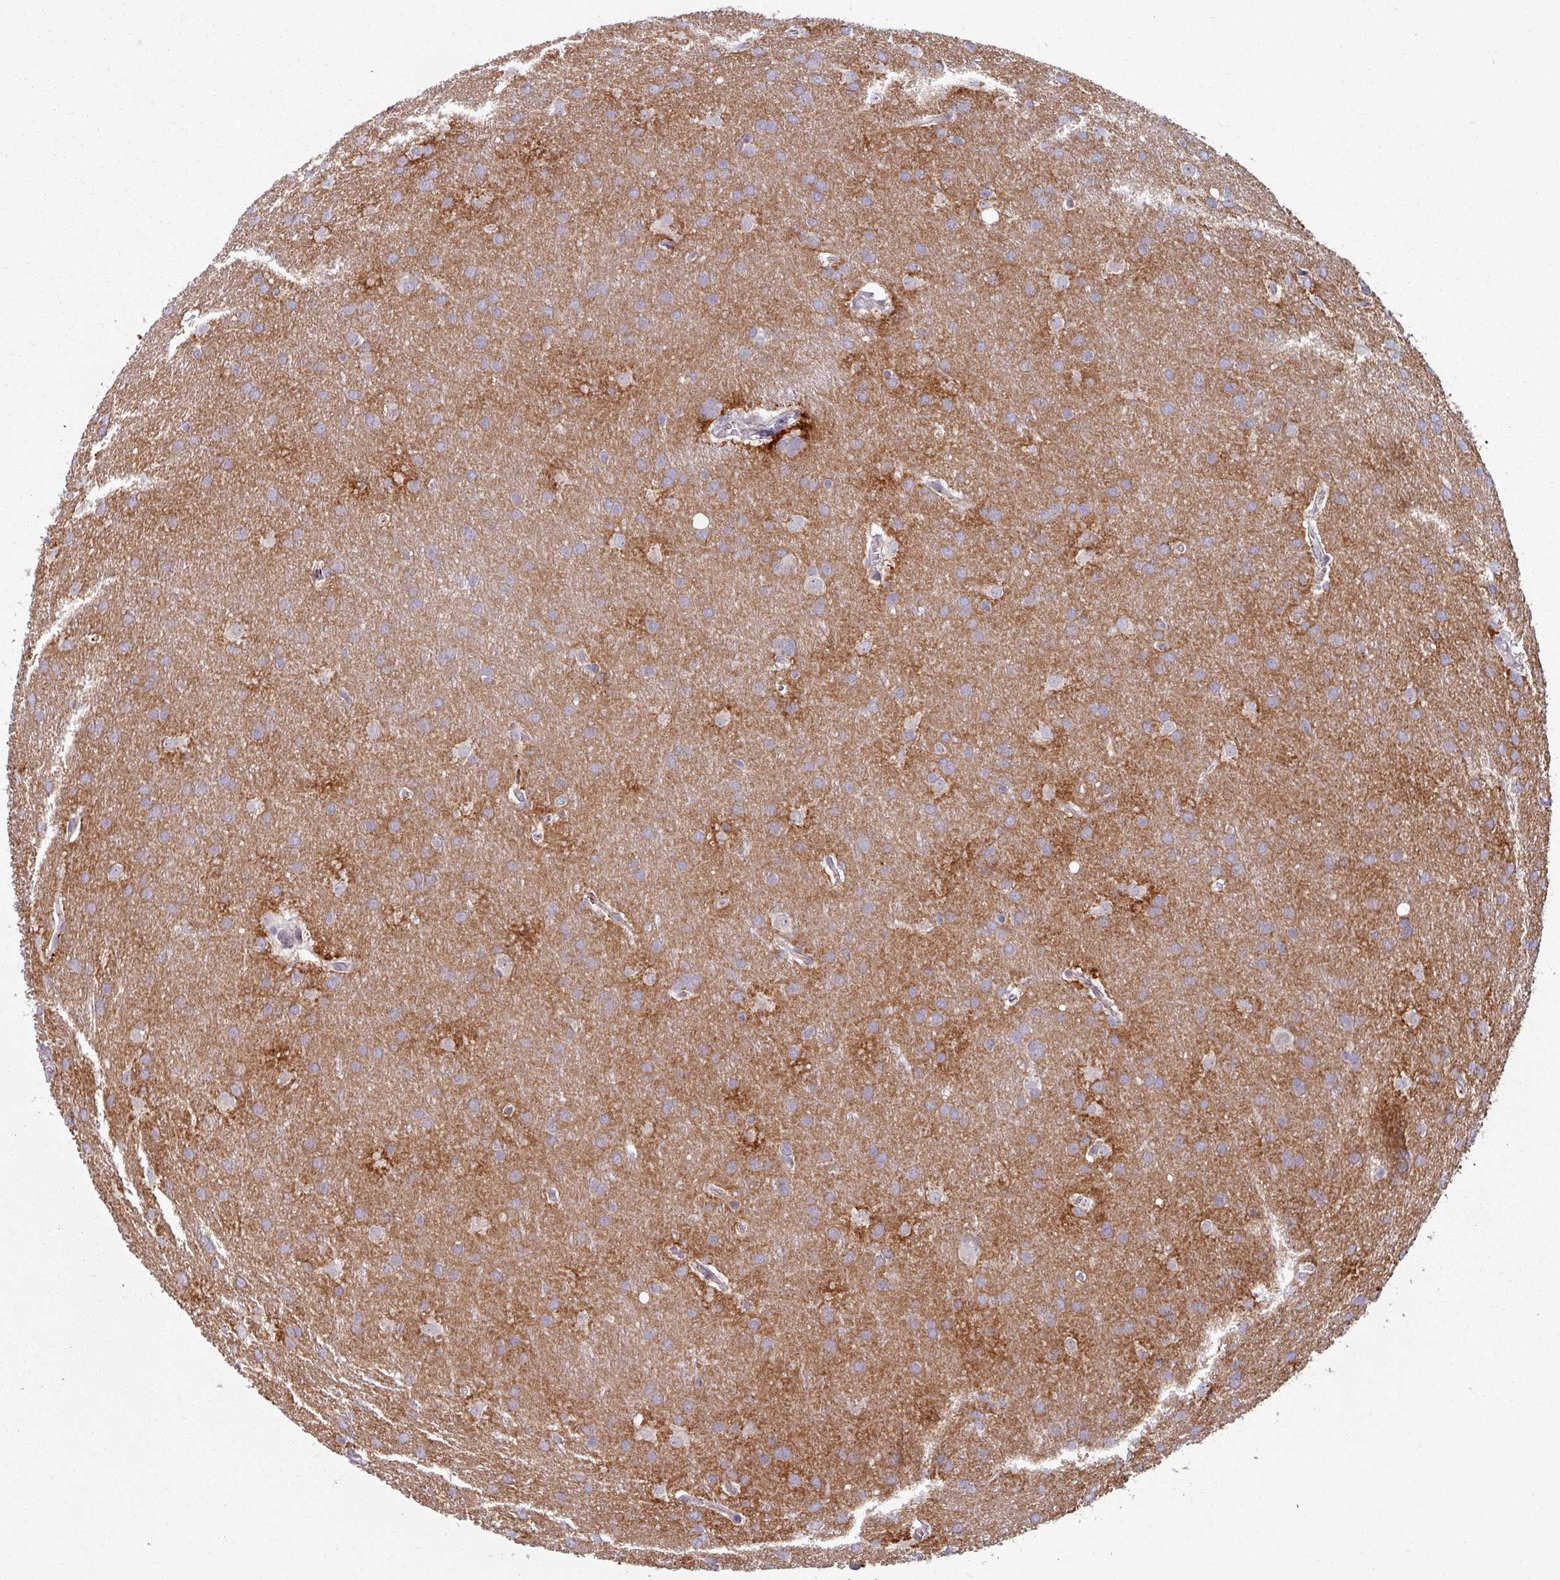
{"staining": {"intensity": "weak", "quantity": "25%-75%", "location": "cytoplasmic/membranous"}, "tissue": "glioma", "cell_type": "Tumor cells", "image_type": "cancer", "snomed": [{"axis": "morphology", "description": "Glioma, malignant, Low grade"}, {"axis": "topography", "description": "Brain"}], "caption": "Immunohistochemistry micrograph of neoplastic tissue: glioma stained using immunohistochemistry (IHC) exhibits low levels of weak protein expression localized specifically in the cytoplasmic/membranous of tumor cells, appearing as a cytoplasmic/membranous brown color.", "gene": "CYB5RL", "patient": {"sex": "female", "age": 32}}